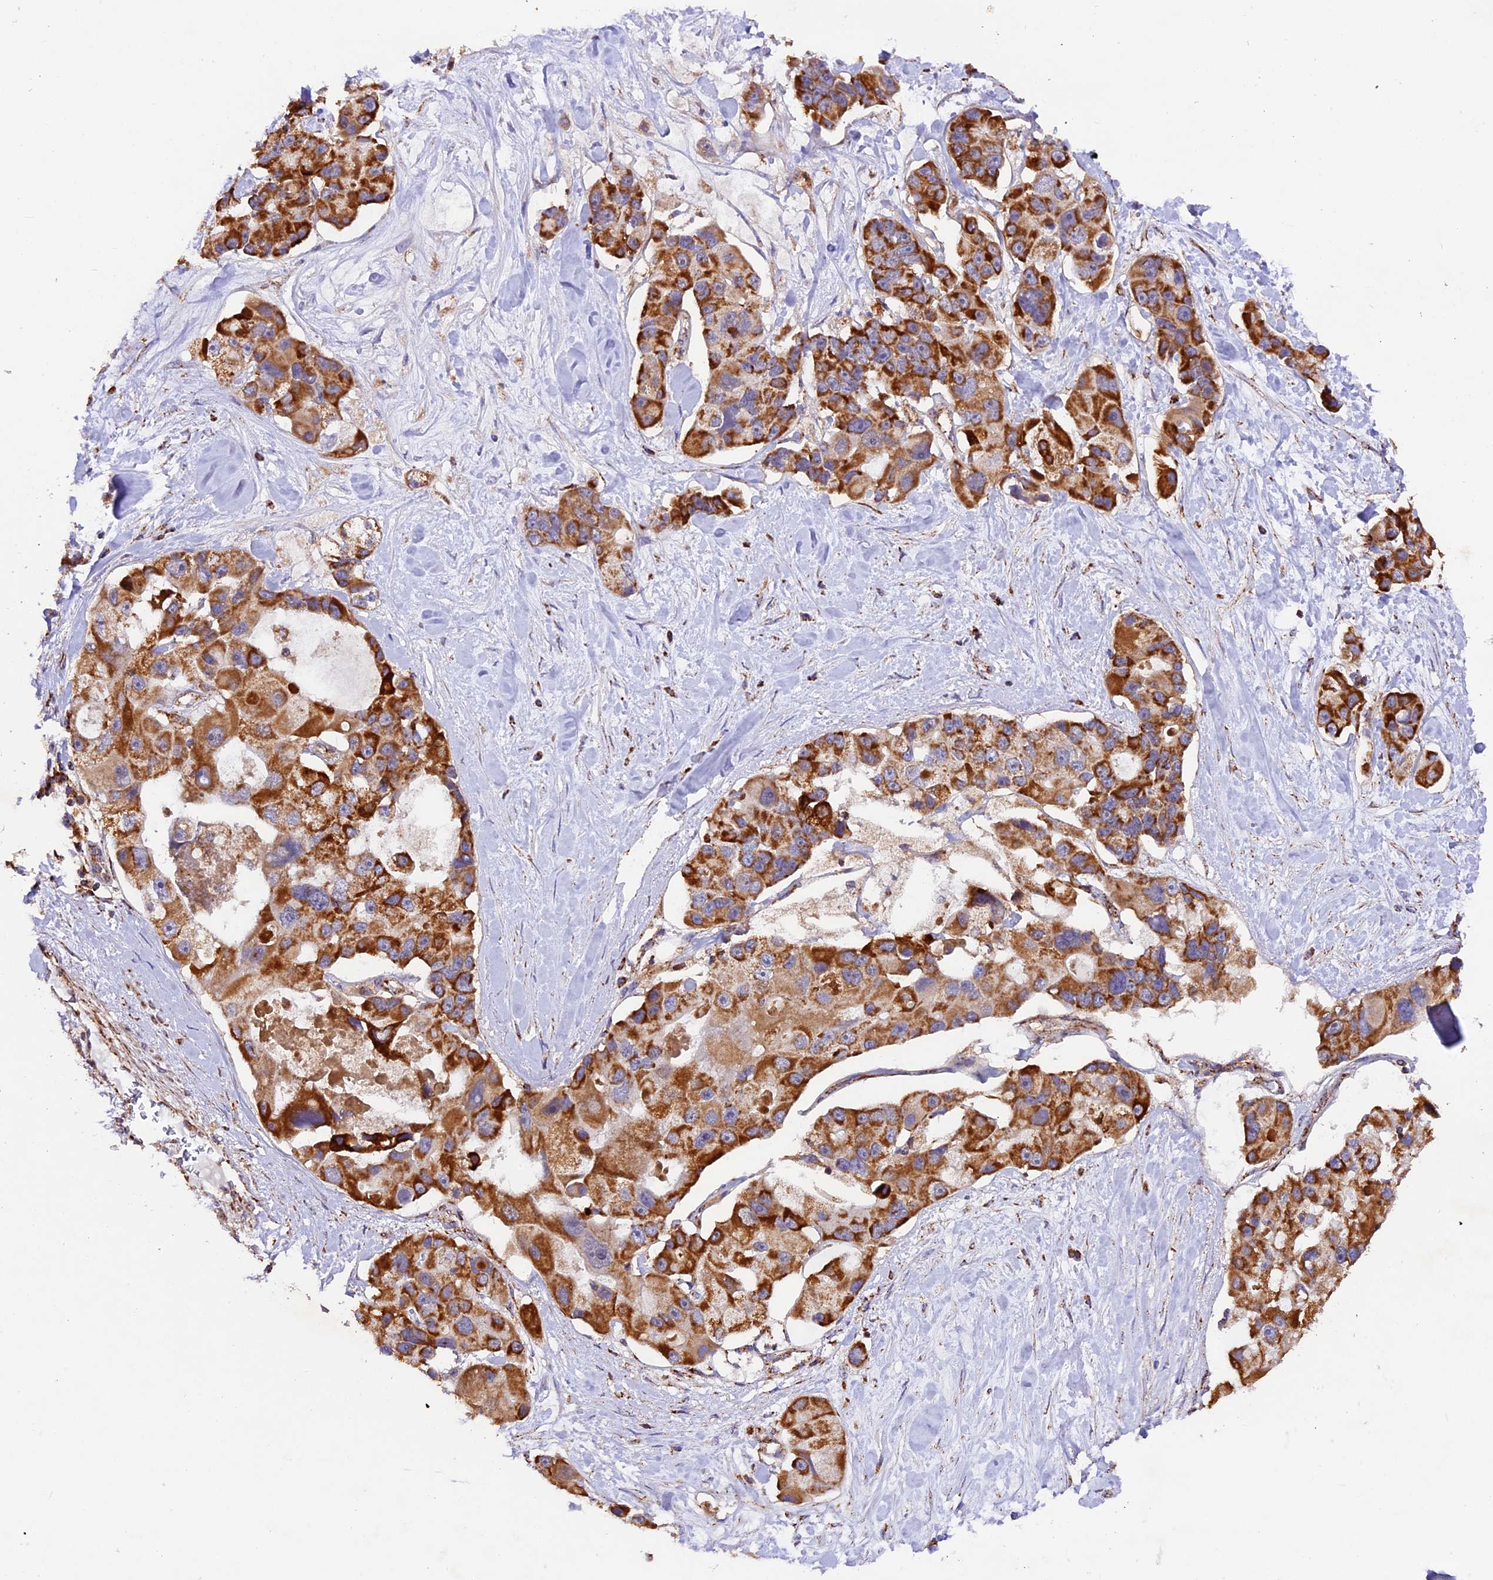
{"staining": {"intensity": "strong", "quantity": ">75%", "location": "cytoplasmic/membranous"}, "tissue": "lung cancer", "cell_type": "Tumor cells", "image_type": "cancer", "snomed": [{"axis": "morphology", "description": "Adenocarcinoma, NOS"}, {"axis": "topography", "description": "Lung"}], "caption": "A photomicrograph of human lung cancer stained for a protein reveals strong cytoplasmic/membranous brown staining in tumor cells.", "gene": "NDUFA8", "patient": {"sex": "female", "age": 54}}